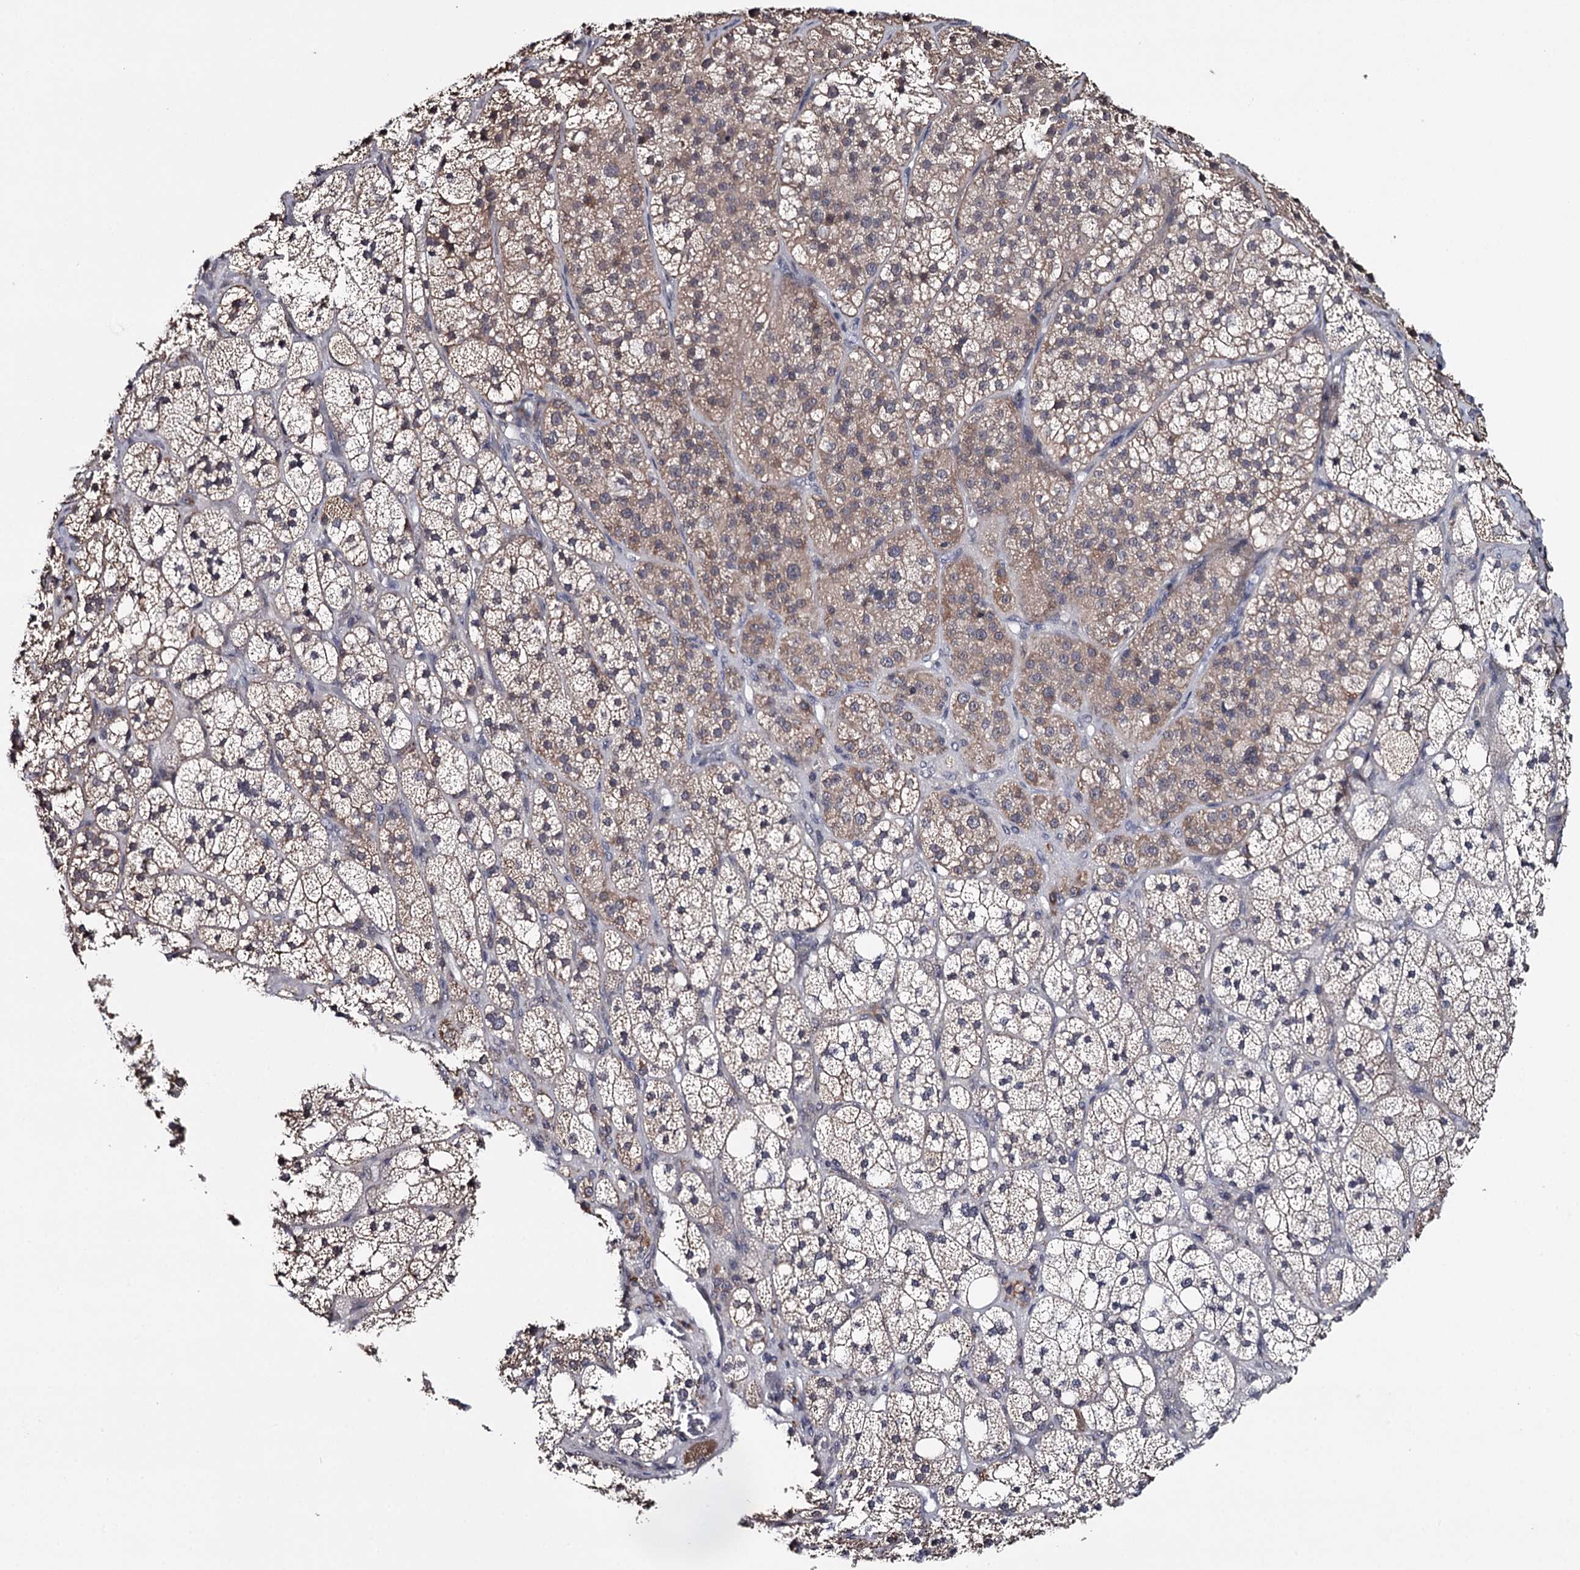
{"staining": {"intensity": "weak", "quantity": "25%-75%", "location": "cytoplasmic/membranous"}, "tissue": "adrenal gland", "cell_type": "Glandular cells", "image_type": "normal", "snomed": [{"axis": "morphology", "description": "Normal tissue, NOS"}, {"axis": "topography", "description": "Adrenal gland"}], "caption": "IHC (DAB (3,3'-diaminobenzidine)) staining of unremarkable adrenal gland reveals weak cytoplasmic/membranous protein staining in about 25%-75% of glandular cells.", "gene": "GTSF1", "patient": {"sex": "male", "age": 61}}